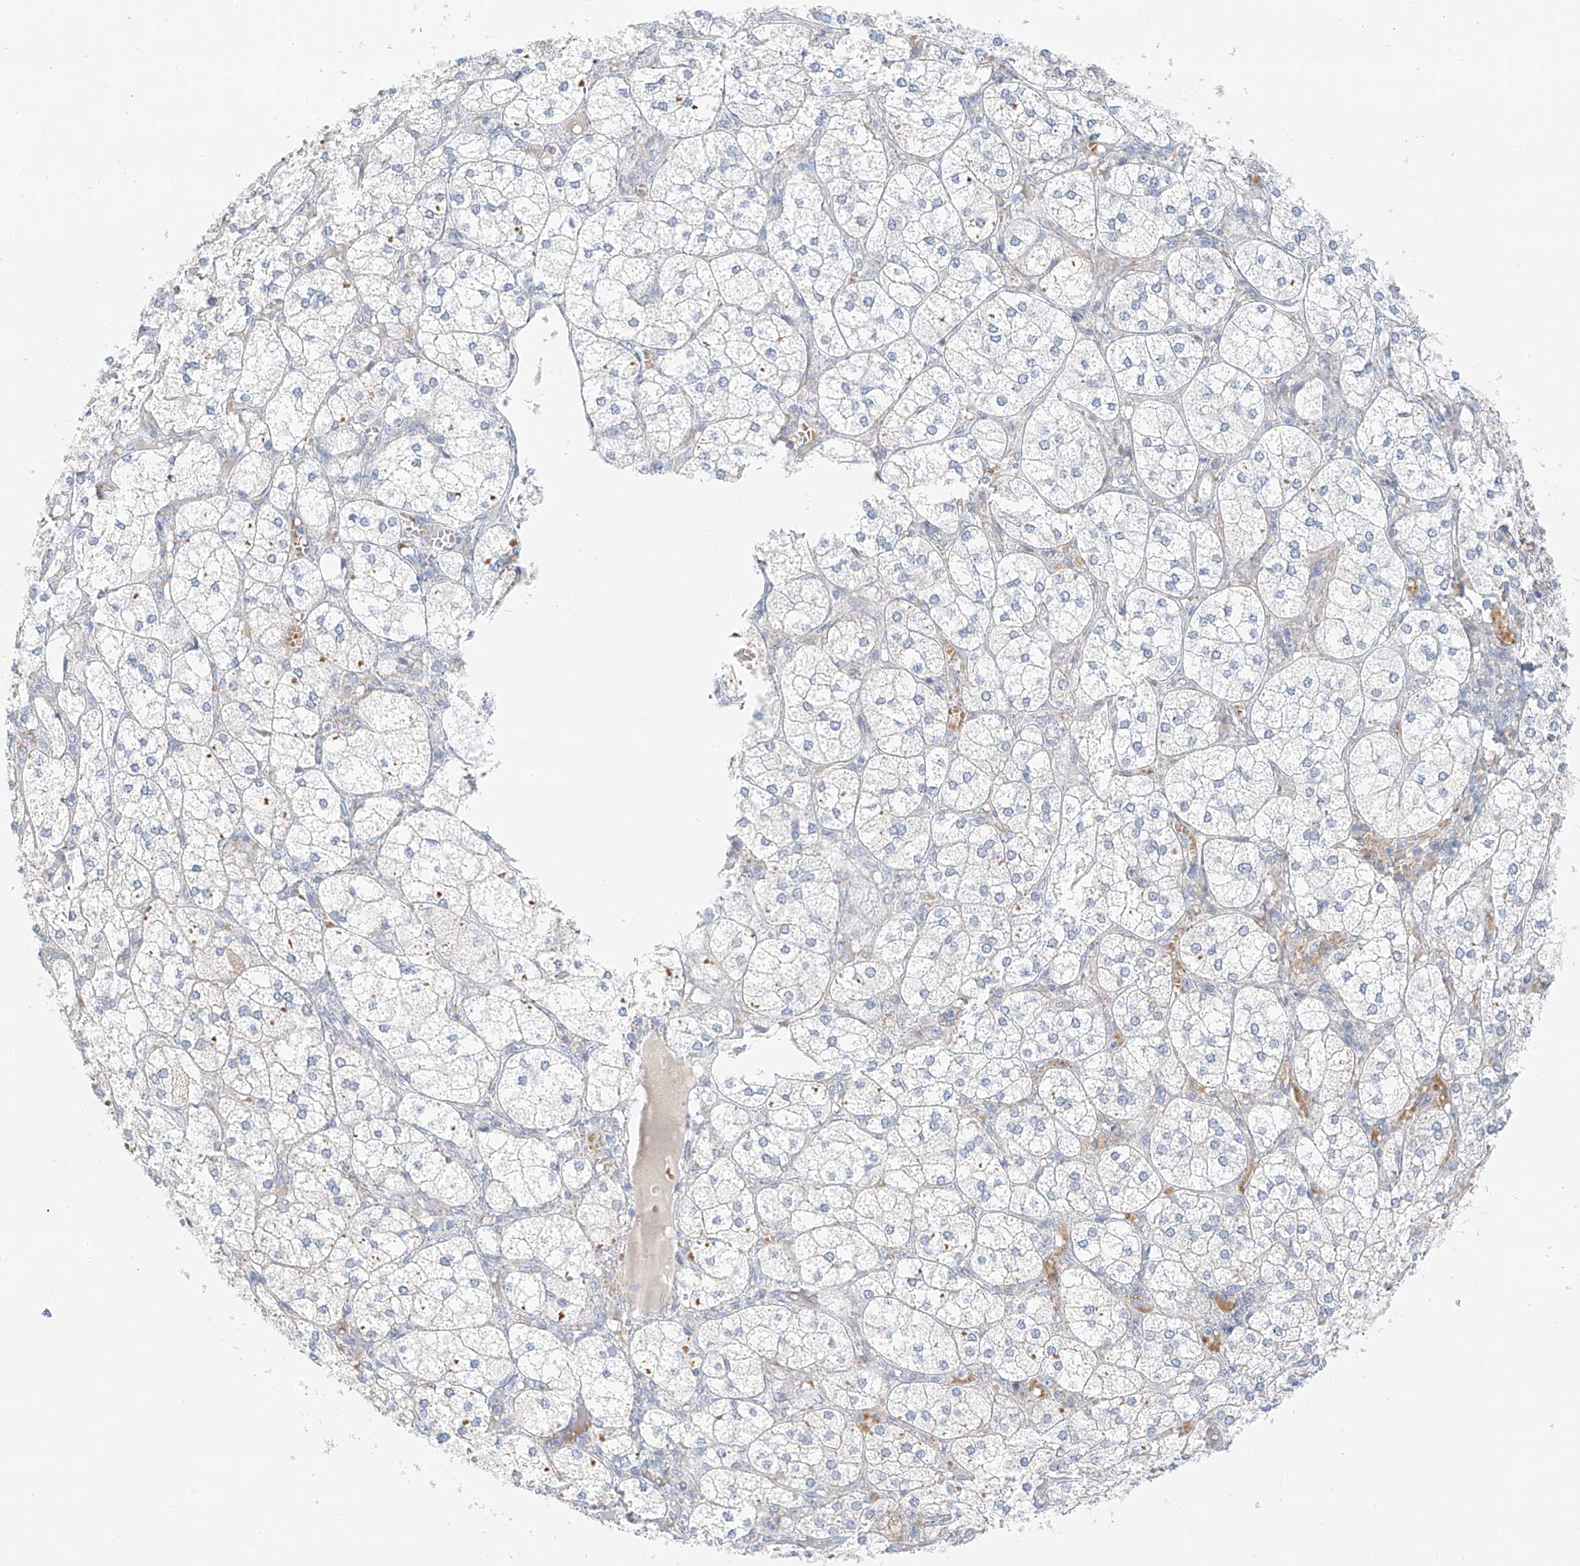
{"staining": {"intensity": "weak", "quantity": "25%-75%", "location": "cytoplasmic/membranous"}, "tissue": "adrenal gland", "cell_type": "Glandular cells", "image_type": "normal", "snomed": [{"axis": "morphology", "description": "Normal tissue, NOS"}, {"axis": "topography", "description": "Adrenal gland"}], "caption": "Adrenal gland was stained to show a protein in brown. There is low levels of weak cytoplasmic/membranous expression in approximately 25%-75% of glandular cells.", "gene": "PGC", "patient": {"sex": "female", "age": 61}}